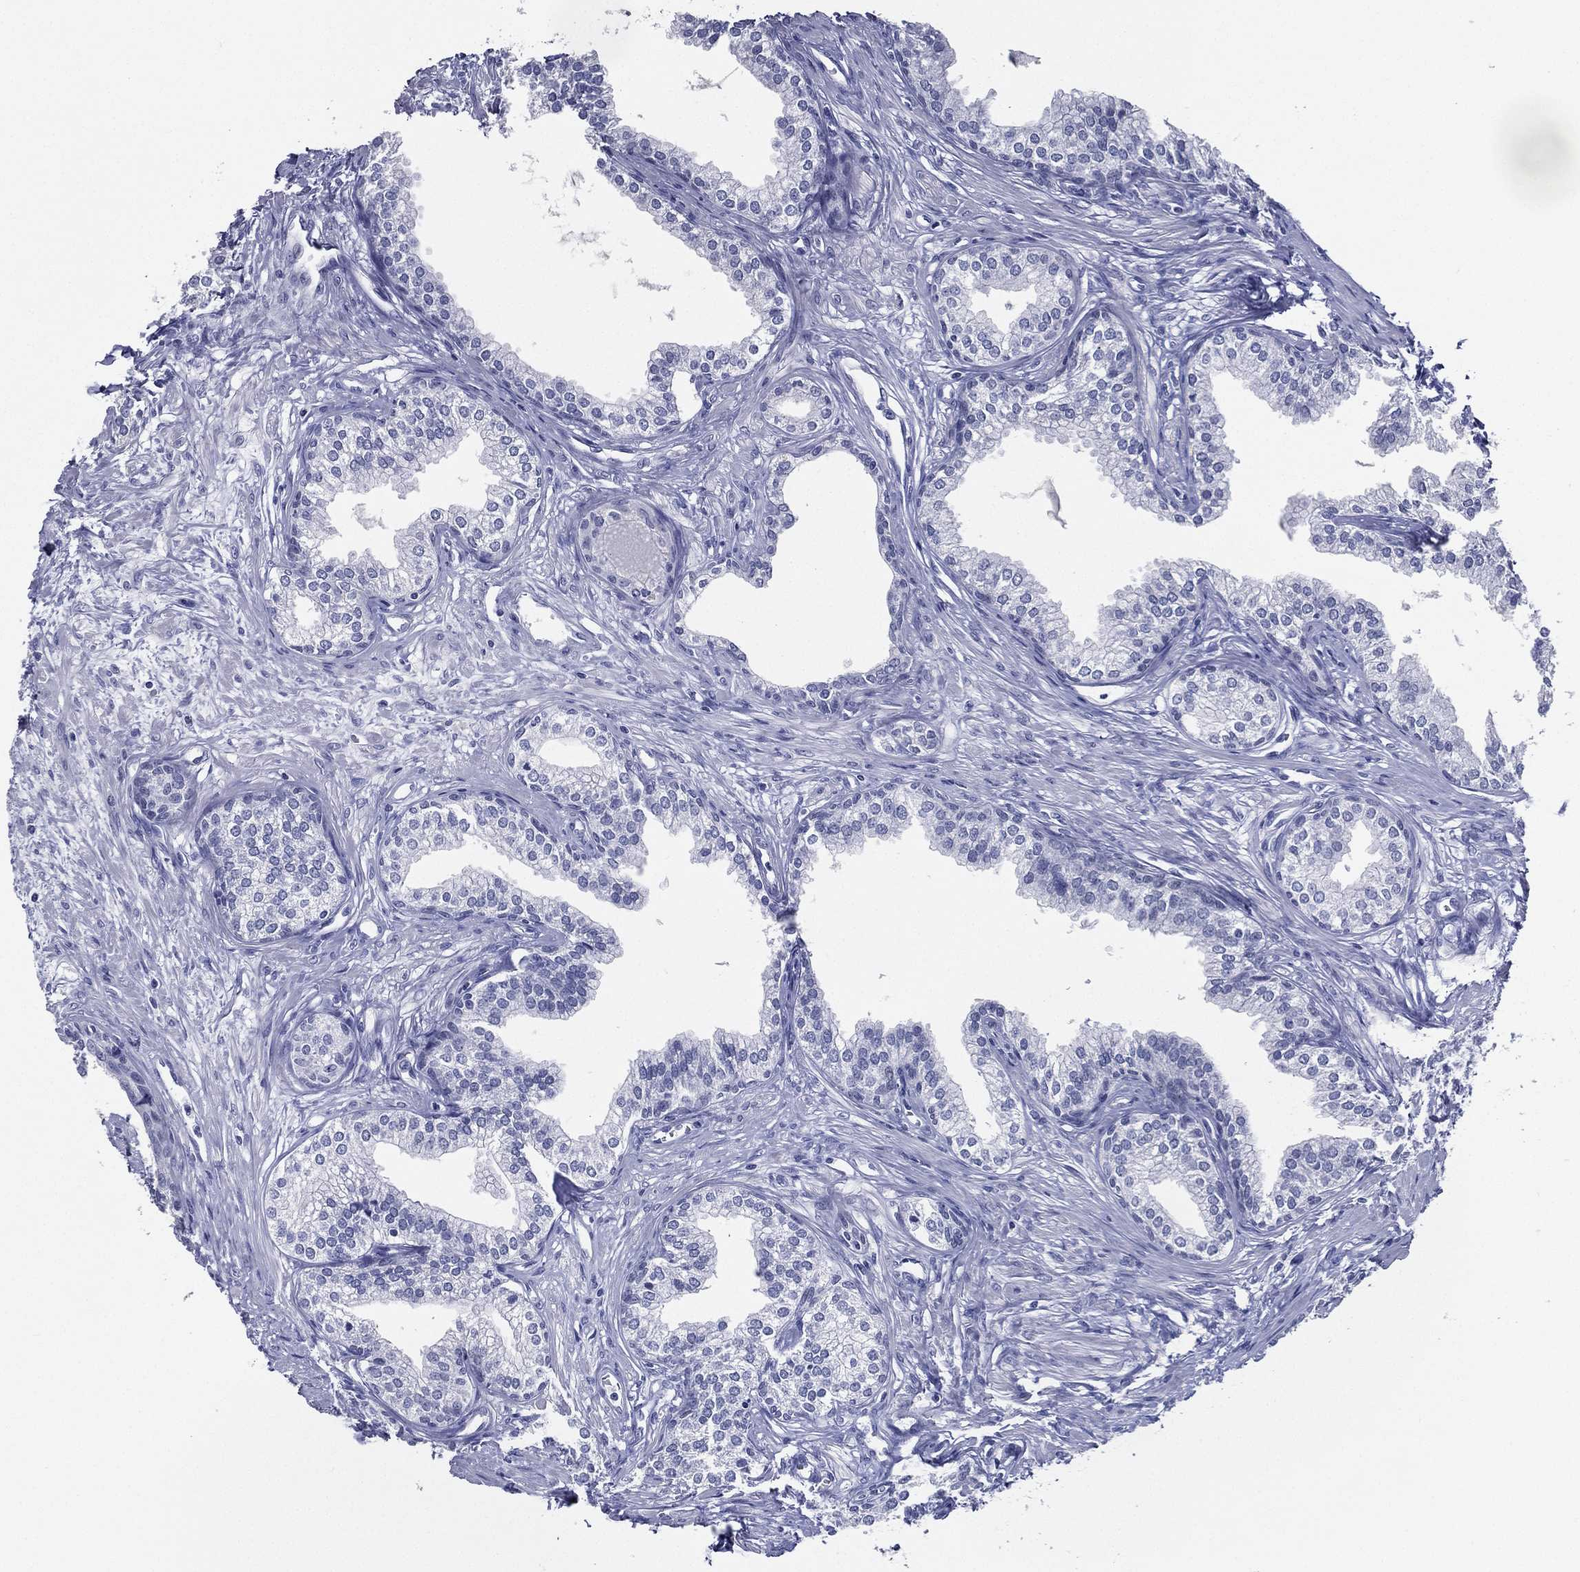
{"staining": {"intensity": "negative", "quantity": "none", "location": "none"}, "tissue": "prostate", "cell_type": "Glandular cells", "image_type": "normal", "snomed": [{"axis": "morphology", "description": "Normal tissue, NOS"}, {"axis": "topography", "description": "Prostate"}], "caption": "A histopathology image of prostate stained for a protein demonstrates no brown staining in glandular cells. (Brightfield microscopy of DAB immunohistochemistry (IHC) at high magnification).", "gene": "TFAP2A", "patient": {"sex": "male", "age": 65}}